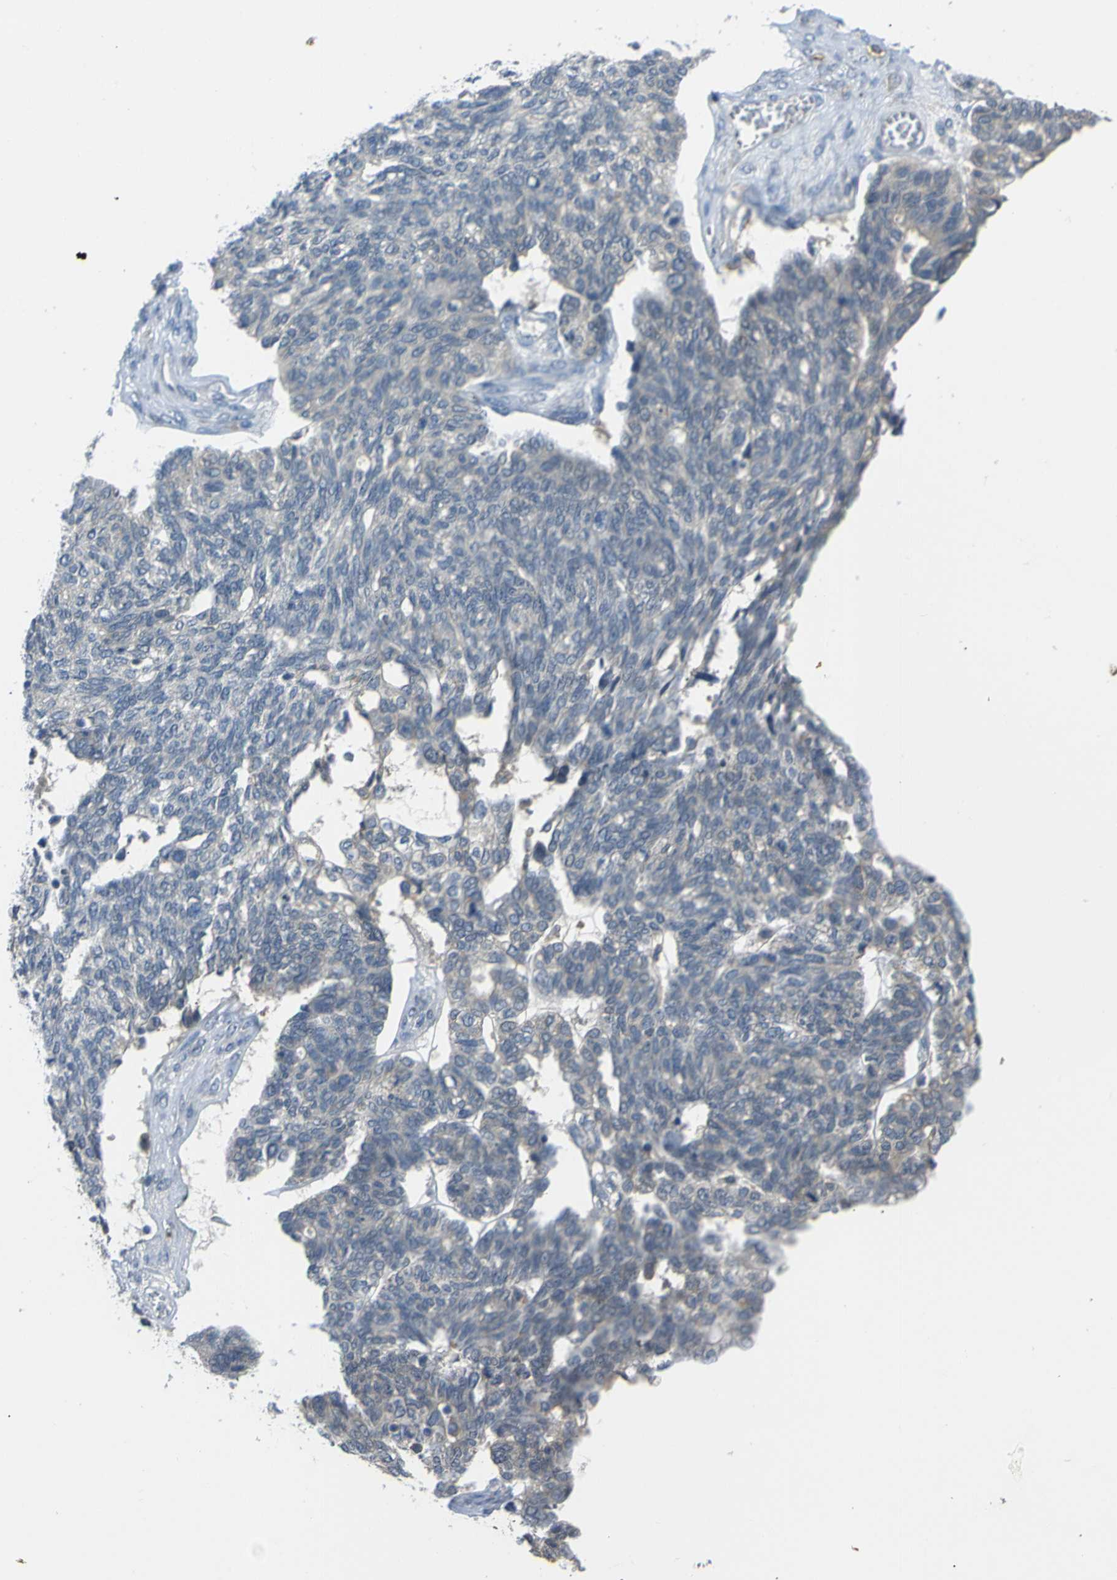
{"staining": {"intensity": "negative", "quantity": "none", "location": "none"}, "tissue": "ovarian cancer", "cell_type": "Tumor cells", "image_type": "cancer", "snomed": [{"axis": "morphology", "description": "Cystadenocarcinoma, serous, NOS"}, {"axis": "topography", "description": "Ovary"}], "caption": "Immunohistochemical staining of human ovarian cancer reveals no significant expression in tumor cells. Brightfield microscopy of immunohistochemistry (IHC) stained with DAB (3,3'-diaminobenzidine) (brown) and hematoxylin (blue), captured at high magnification.", "gene": "C6orf89", "patient": {"sex": "female", "age": 79}}